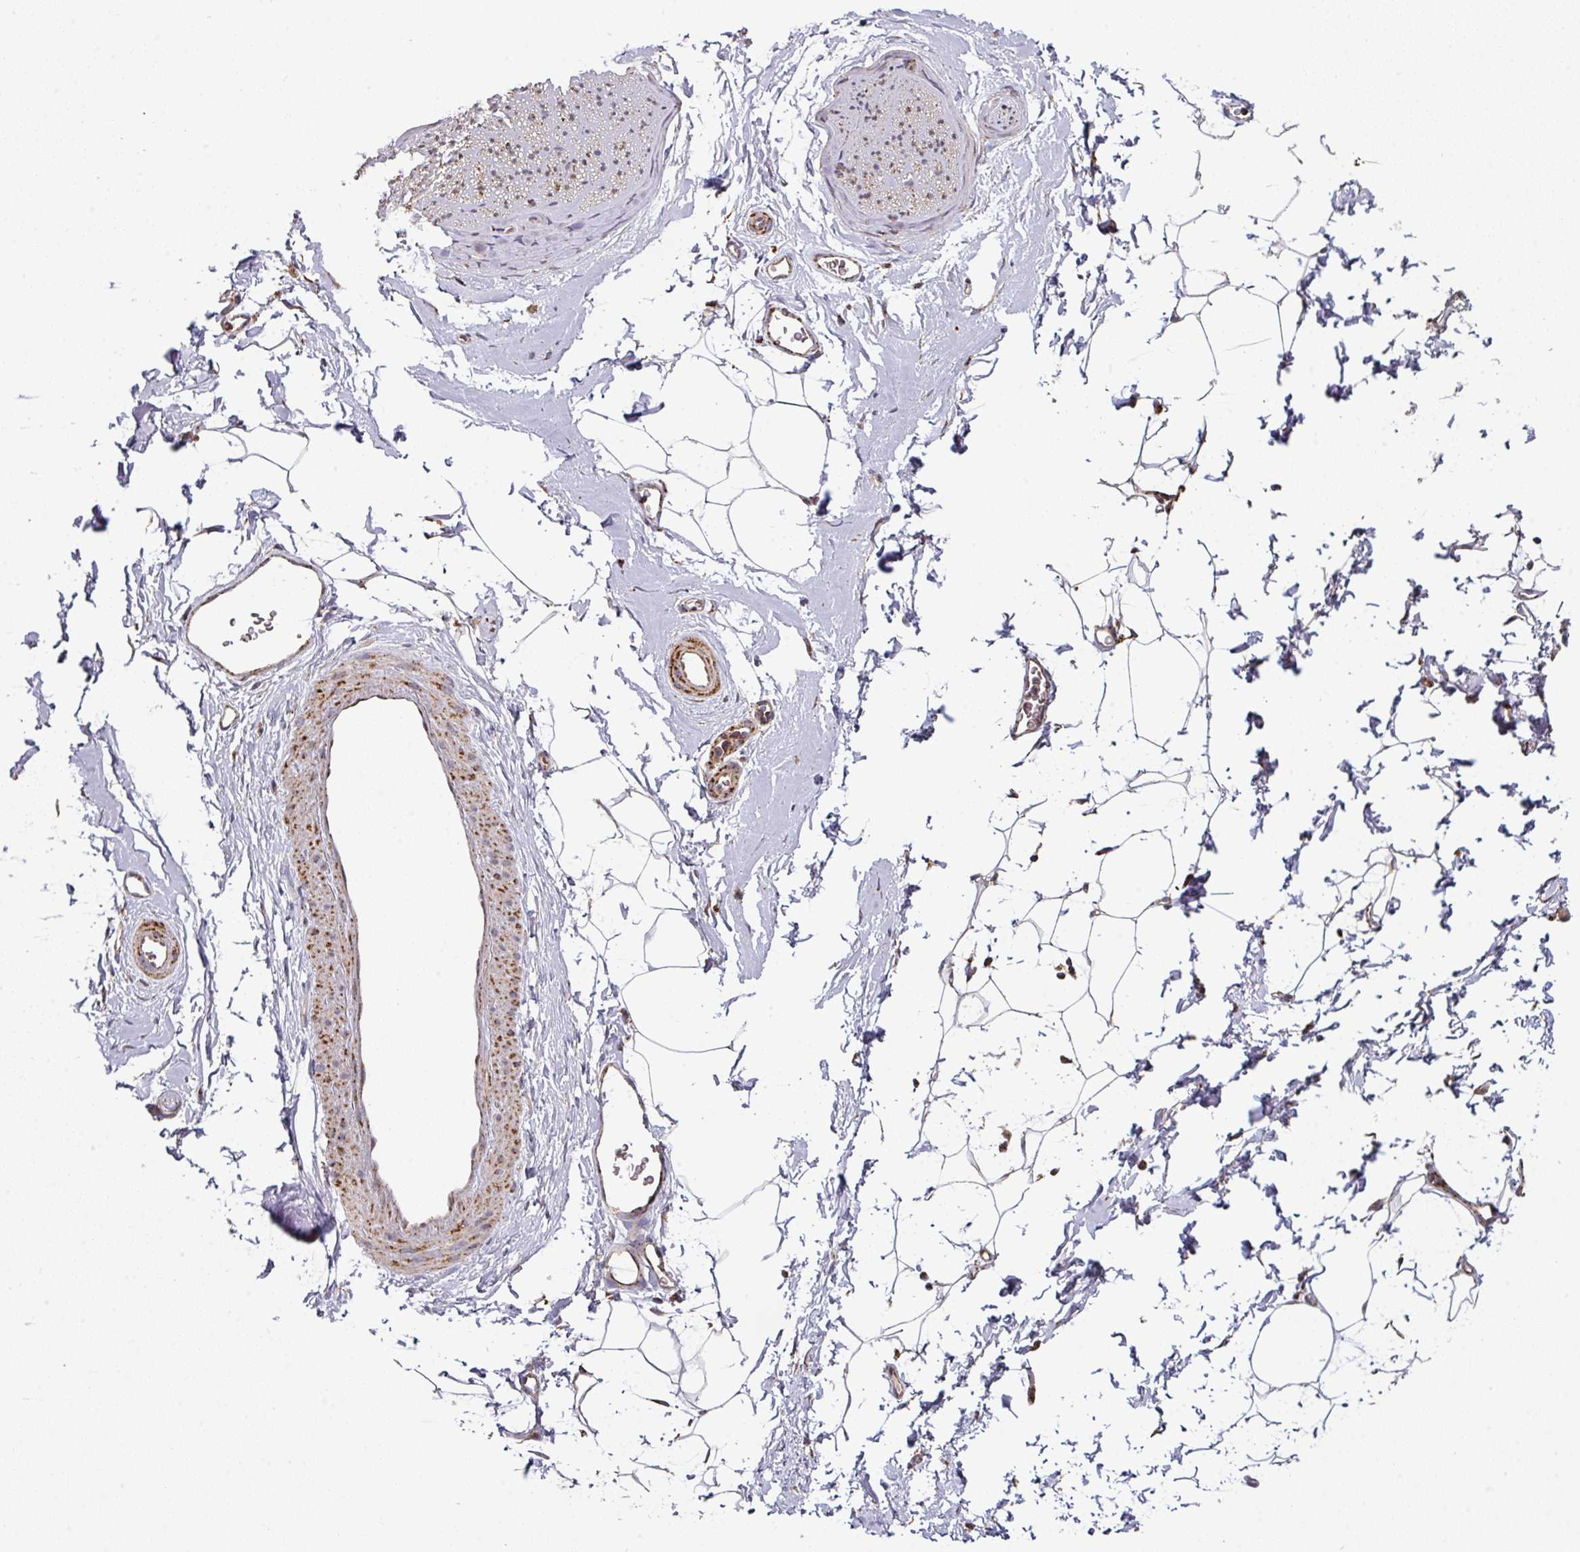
{"staining": {"intensity": "moderate", "quantity": ">75%", "location": "cytoplasmic/membranous"}, "tissue": "adipose tissue", "cell_type": "Adipocytes", "image_type": "normal", "snomed": [{"axis": "morphology", "description": "Normal tissue, NOS"}, {"axis": "morphology", "description": "Adenocarcinoma, High grade"}, {"axis": "topography", "description": "Prostate"}, {"axis": "topography", "description": "Peripheral nerve tissue"}], "caption": "IHC photomicrograph of unremarkable adipose tissue stained for a protein (brown), which reveals medium levels of moderate cytoplasmic/membranous staining in about >75% of adipocytes.", "gene": "TRAP1", "patient": {"sex": "male", "age": 68}}